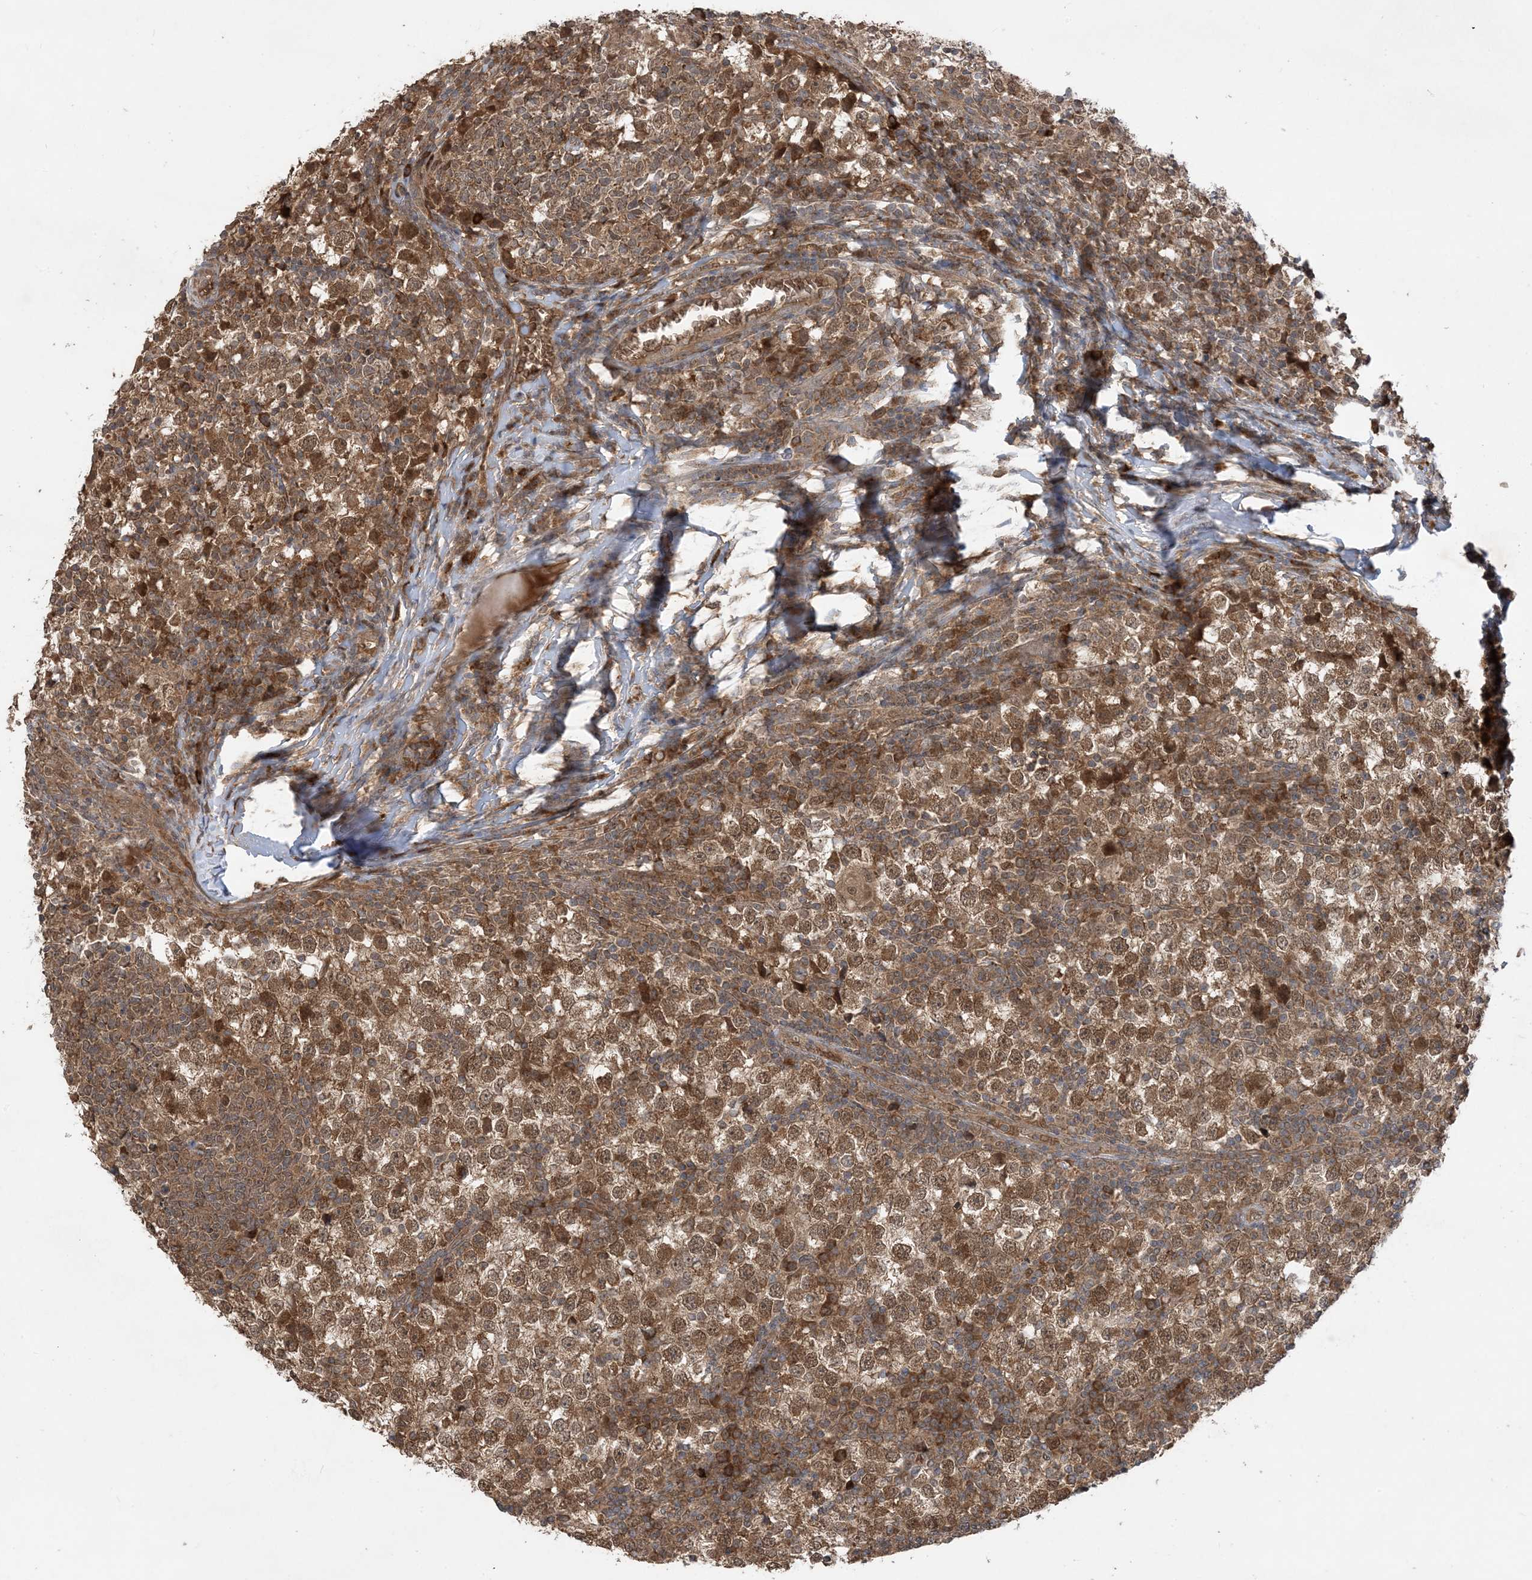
{"staining": {"intensity": "moderate", "quantity": ">75%", "location": "cytoplasmic/membranous,nuclear"}, "tissue": "testis cancer", "cell_type": "Tumor cells", "image_type": "cancer", "snomed": [{"axis": "morphology", "description": "Seminoma, NOS"}, {"axis": "topography", "description": "Testis"}], "caption": "The histopathology image demonstrates staining of testis cancer, revealing moderate cytoplasmic/membranous and nuclear protein expression (brown color) within tumor cells.", "gene": "PUSL1", "patient": {"sex": "male", "age": 65}}